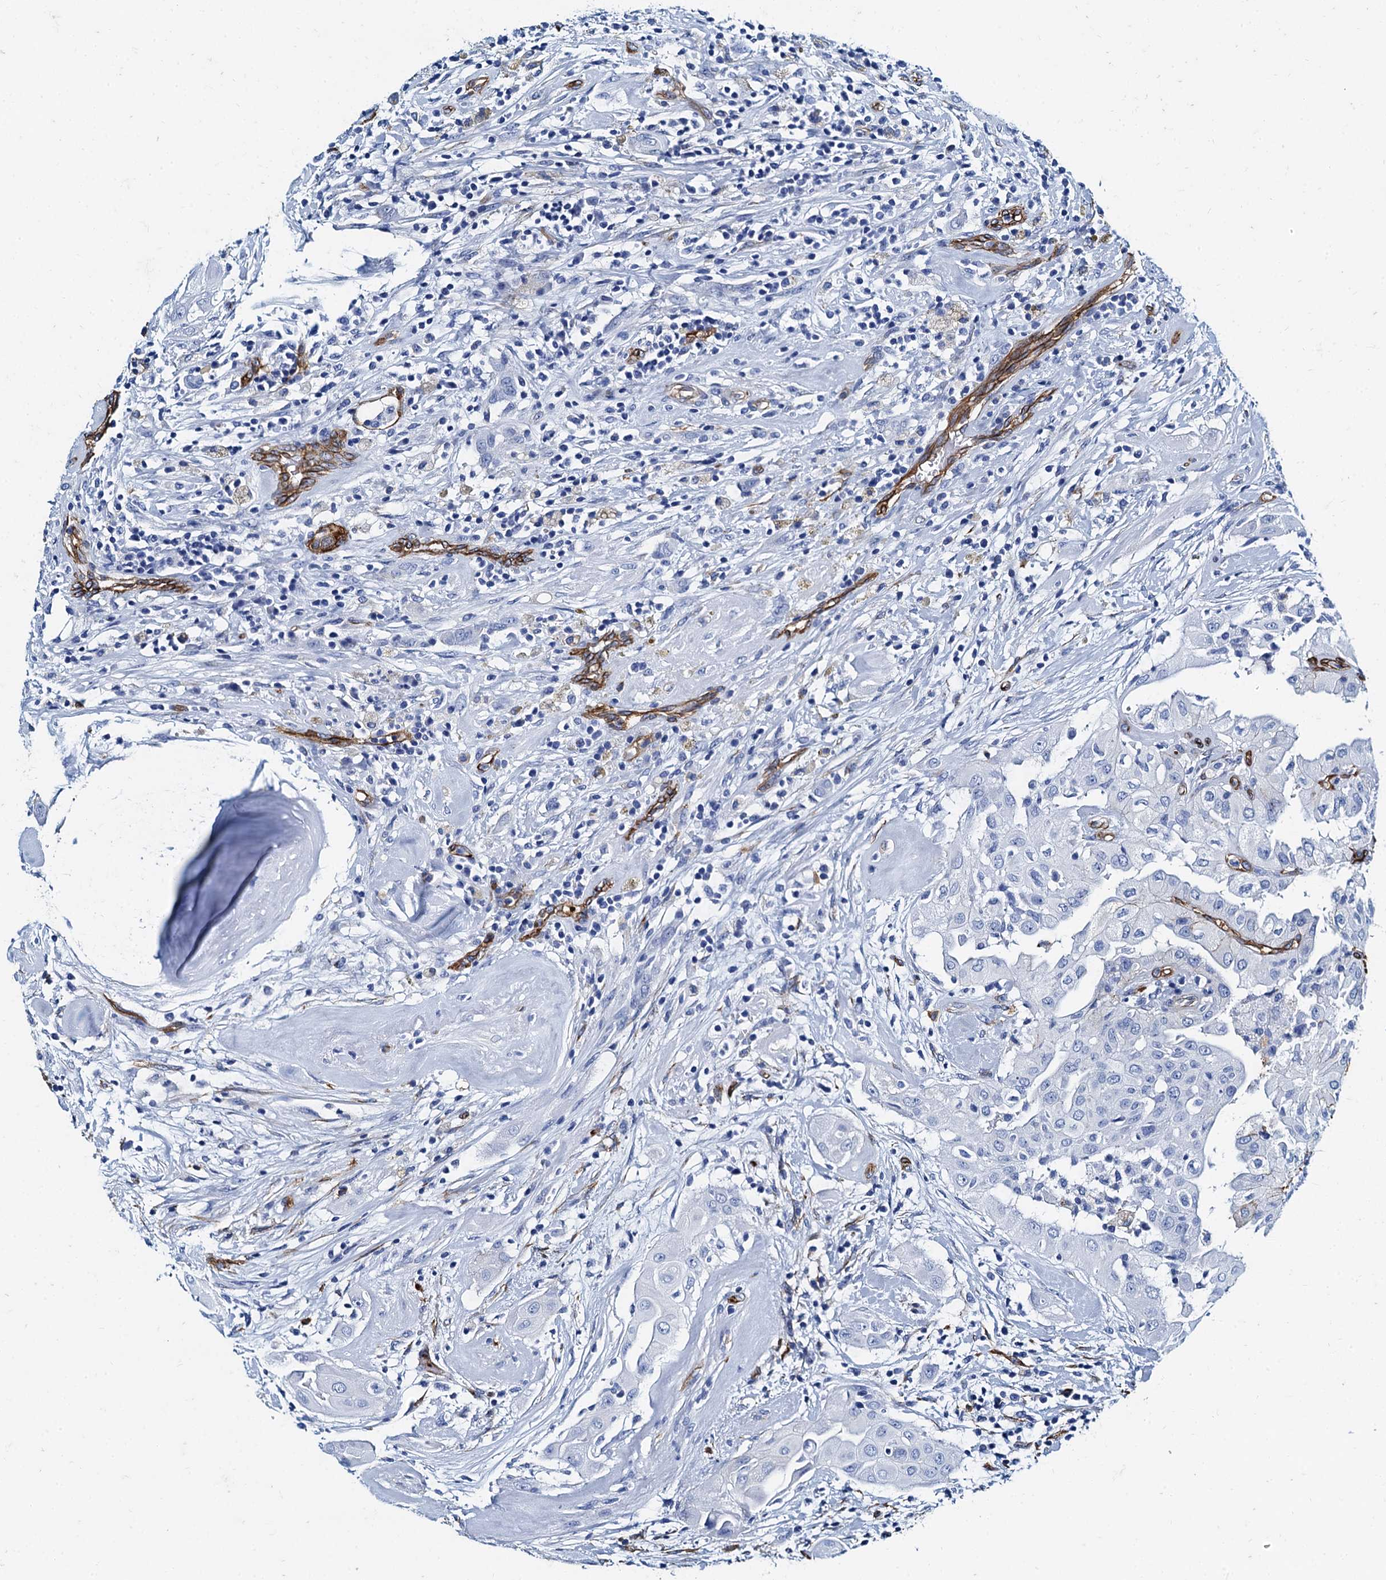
{"staining": {"intensity": "negative", "quantity": "none", "location": "none"}, "tissue": "thyroid cancer", "cell_type": "Tumor cells", "image_type": "cancer", "snomed": [{"axis": "morphology", "description": "Papillary adenocarcinoma, NOS"}, {"axis": "topography", "description": "Thyroid gland"}], "caption": "Histopathology image shows no significant protein positivity in tumor cells of thyroid cancer.", "gene": "CAVIN2", "patient": {"sex": "female", "age": 59}}